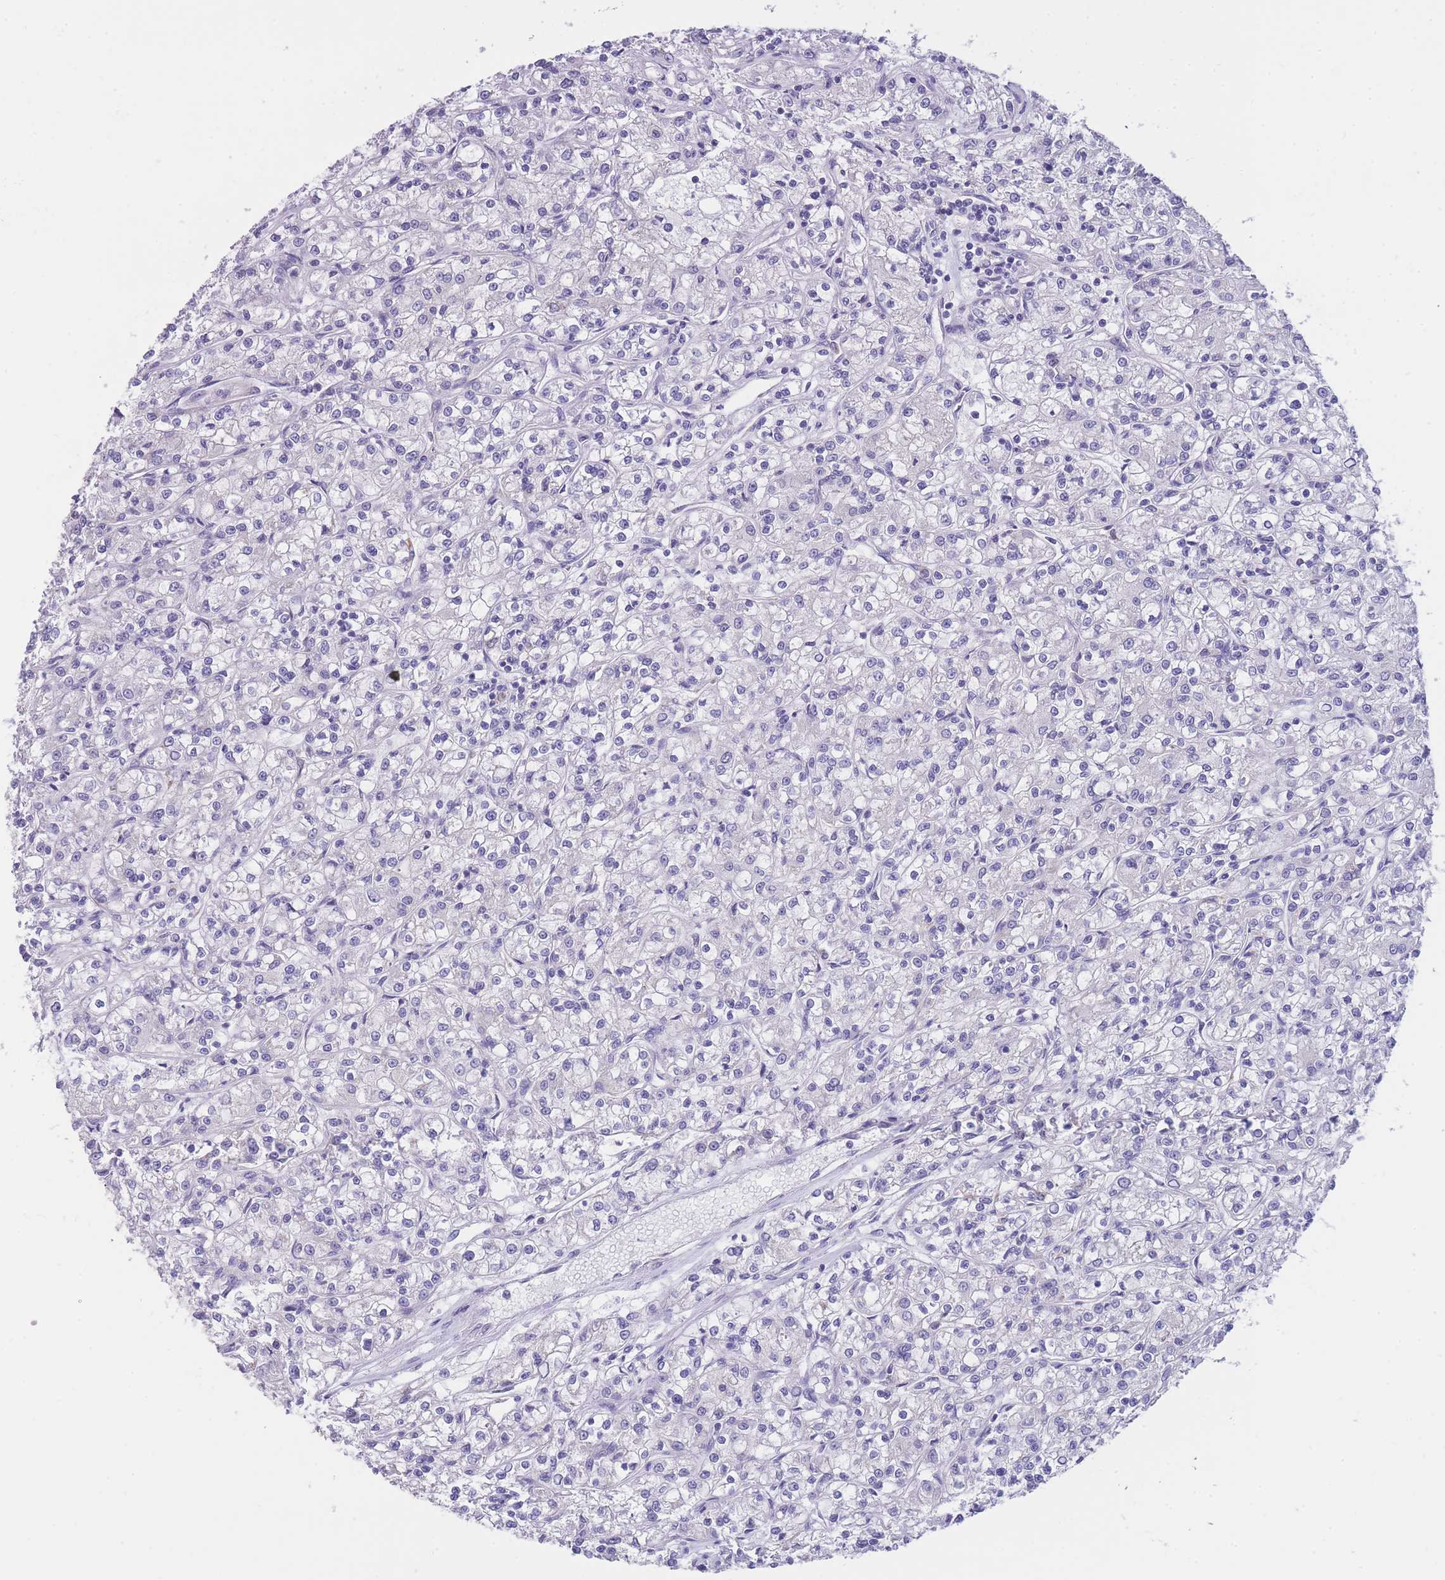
{"staining": {"intensity": "negative", "quantity": "none", "location": "none"}, "tissue": "renal cancer", "cell_type": "Tumor cells", "image_type": "cancer", "snomed": [{"axis": "morphology", "description": "Adenocarcinoma, NOS"}, {"axis": "topography", "description": "Kidney"}], "caption": "IHC histopathology image of adenocarcinoma (renal) stained for a protein (brown), which demonstrates no staining in tumor cells.", "gene": "ZNF662", "patient": {"sex": "female", "age": 59}}